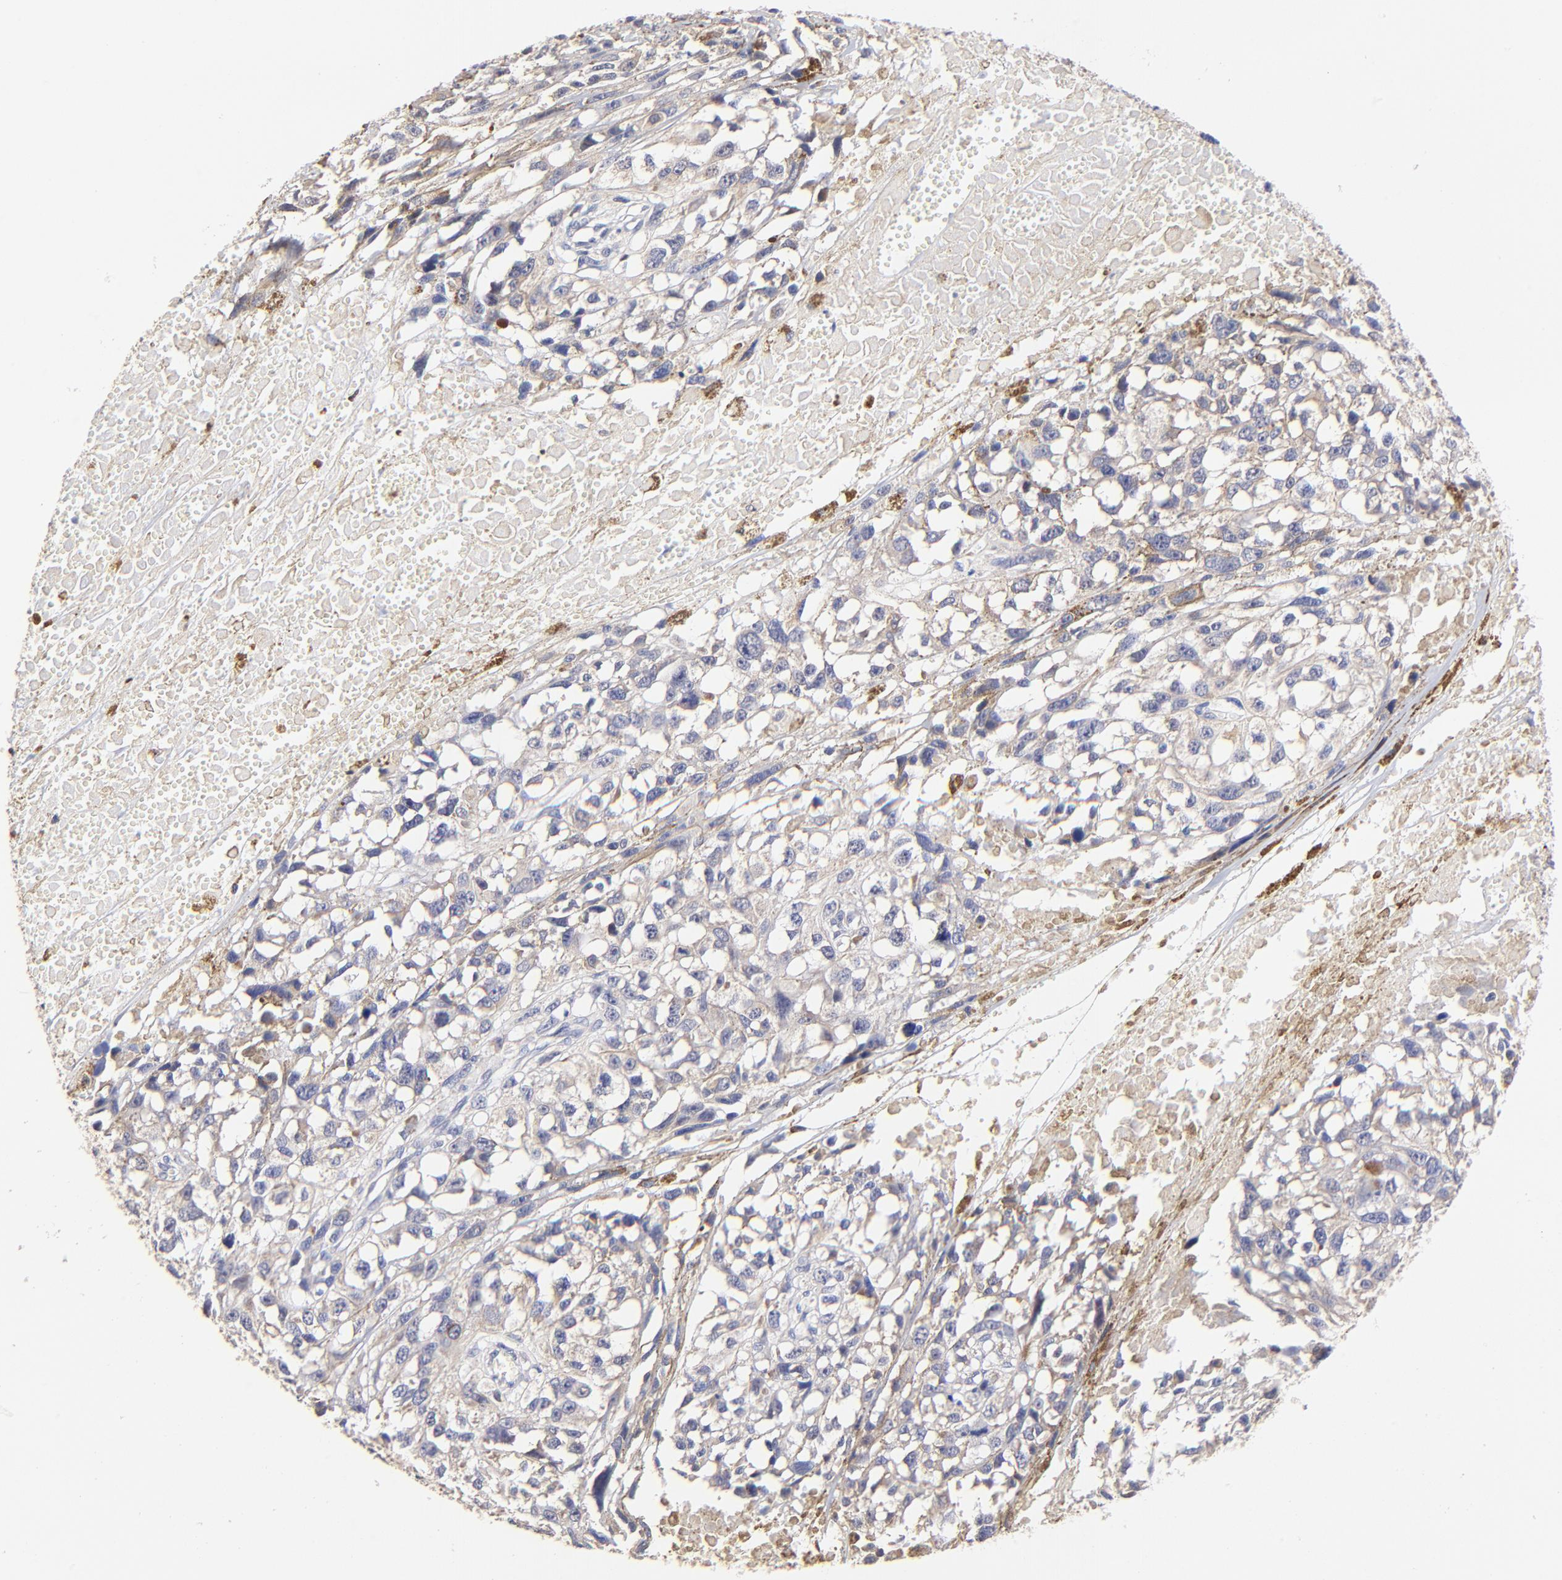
{"staining": {"intensity": "weak", "quantity": "<25%", "location": "cytoplasmic/membranous"}, "tissue": "melanoma", "cell_type": "Tumor cells", "image_type": "cancer", "snomed": [{"axis": "morphology", "description": "Malignant melanoma, Metastatic site"}, {"axis": "topography", "description": "Lymph node"}], "caption": "IHC of melanoma shows no expression in tumor cells.", "gene": "BBOF1", "patient": {"sex": "male", "age": 59}}